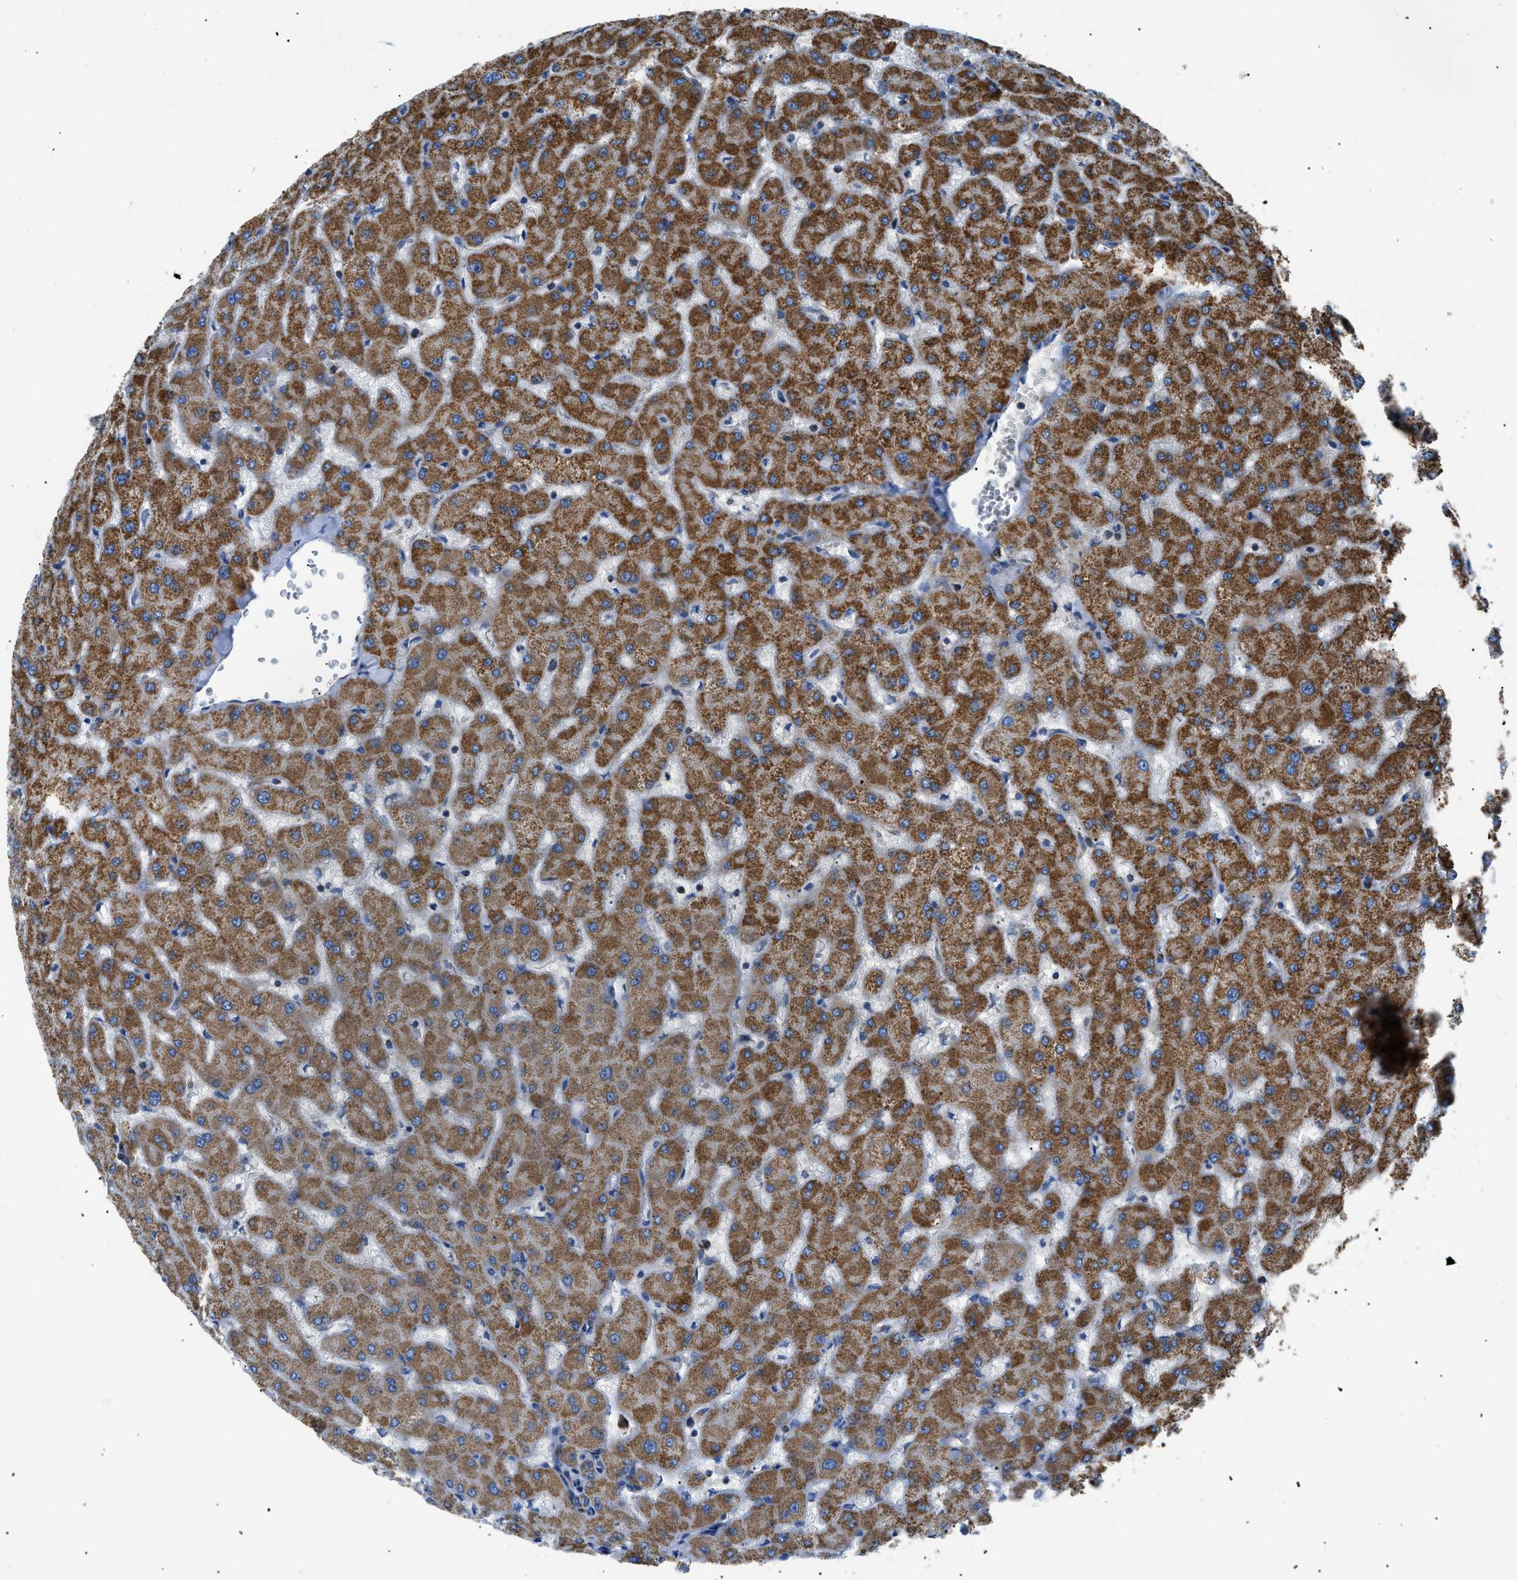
{"staining": {"intensity": "negative", "quantity": "none", "location": "none"}, "tissue": "liver", "cell_type": "Cholangiocytes", "image_type": "normal", "snomed": [{"axis": "morphology", "description": "Normal tissue, NOS"}, {"axis": "topography", "description": "Liver"}], "caption": "A high-resolution image shows immunohistochemistry (IHC) staining of unremarkable liver, which shows no significant positivity in cholangiocytes.", "gene": "PHB2", "patient": {"sex": "female", "age": 63}}